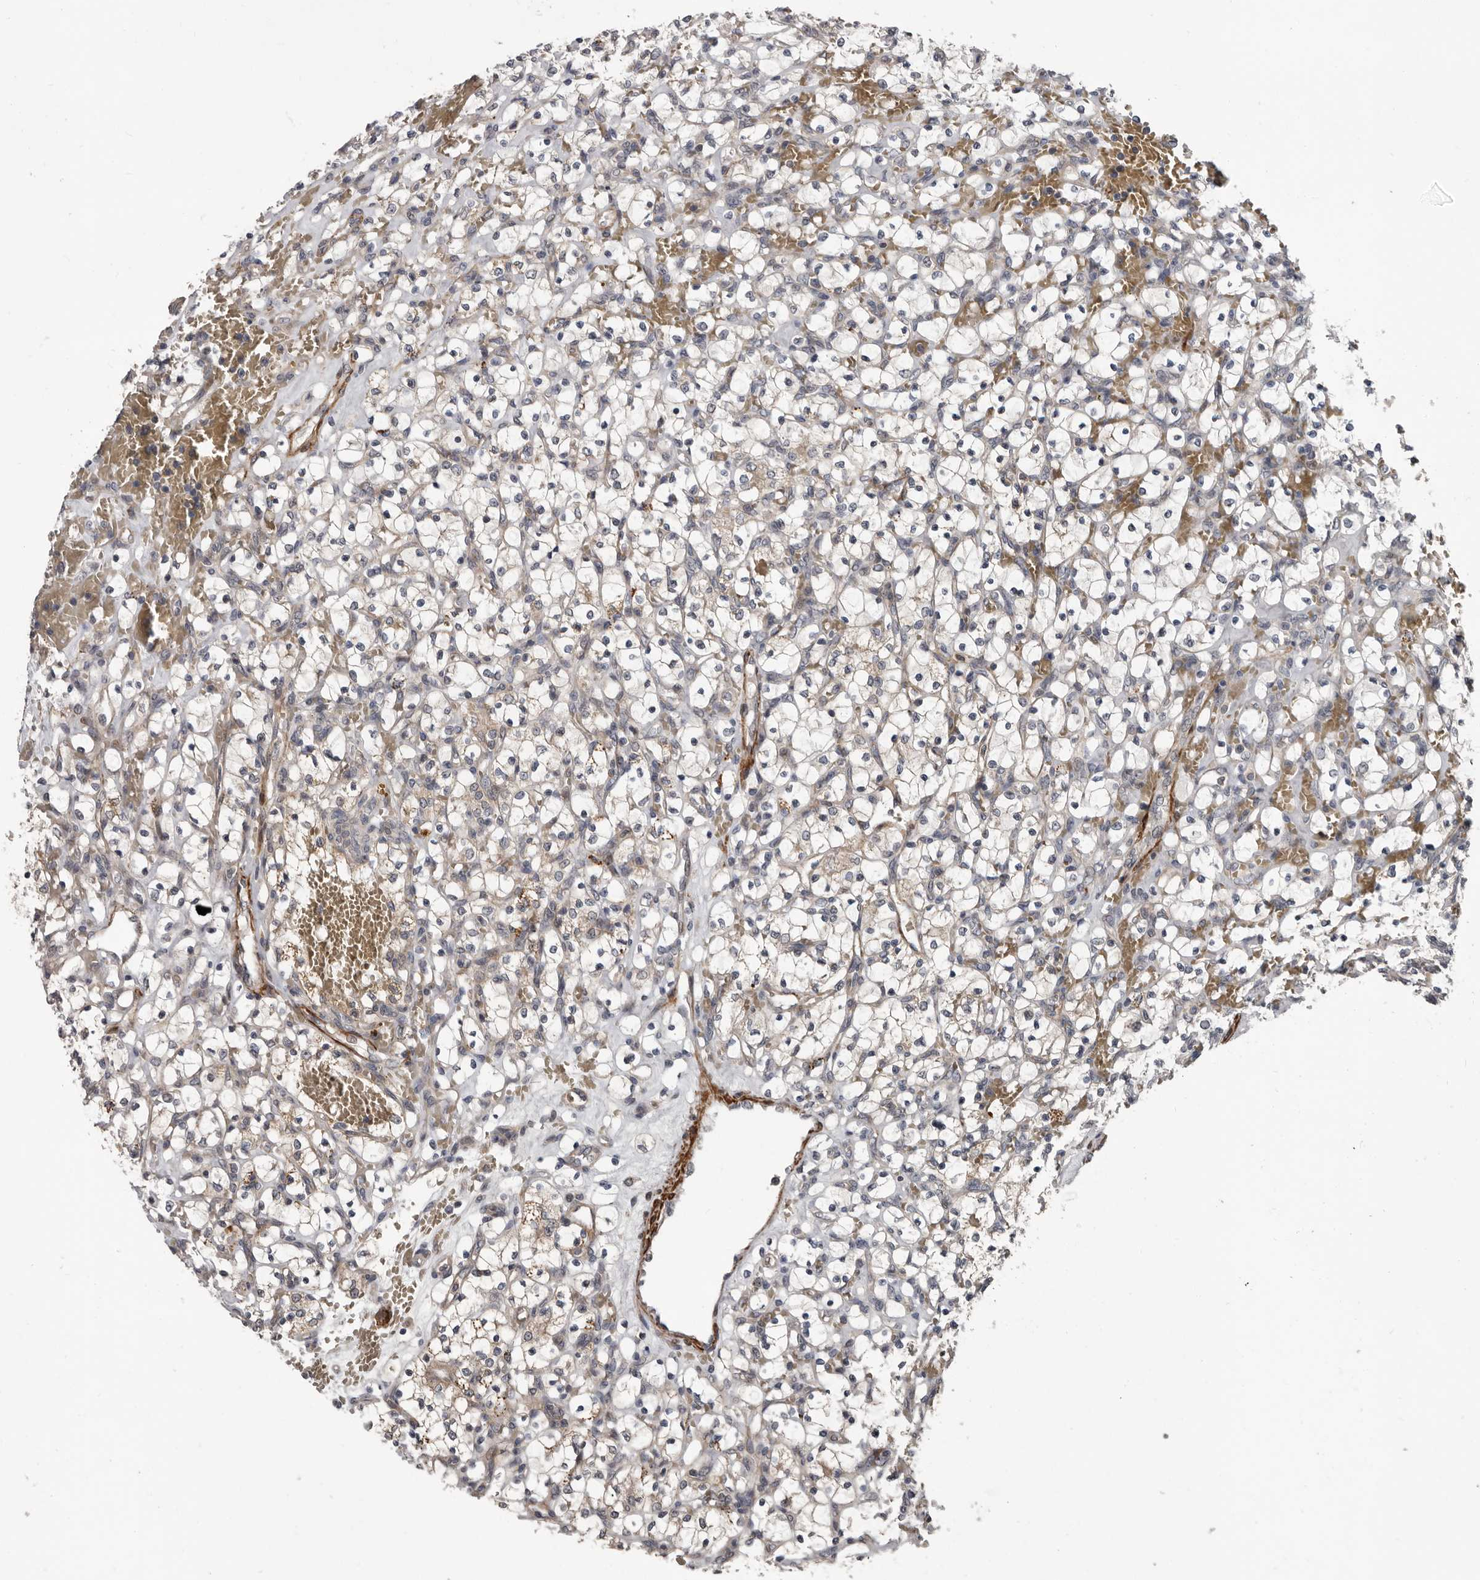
{"staining": {"intensity": "weak", "quantity": "<25%", "location": "cytoplasmic/membranous"}, "tissue": "renal cancer", "cell_type": "Tumor cells", "image_type": "cancer", "snomed": [{"axis": "morphology", "description": "Adenocarcinoma, NOS"}, {"axis": "topography", "description": "Kidney"}], "caption": "High power microscopy image of an immunohistochemistry image of adenocarcinoma (renal), revealing no significant staining in tumor cells.", "gene": "FGFR4", "patient": {"sex": "female", "age": 69}}